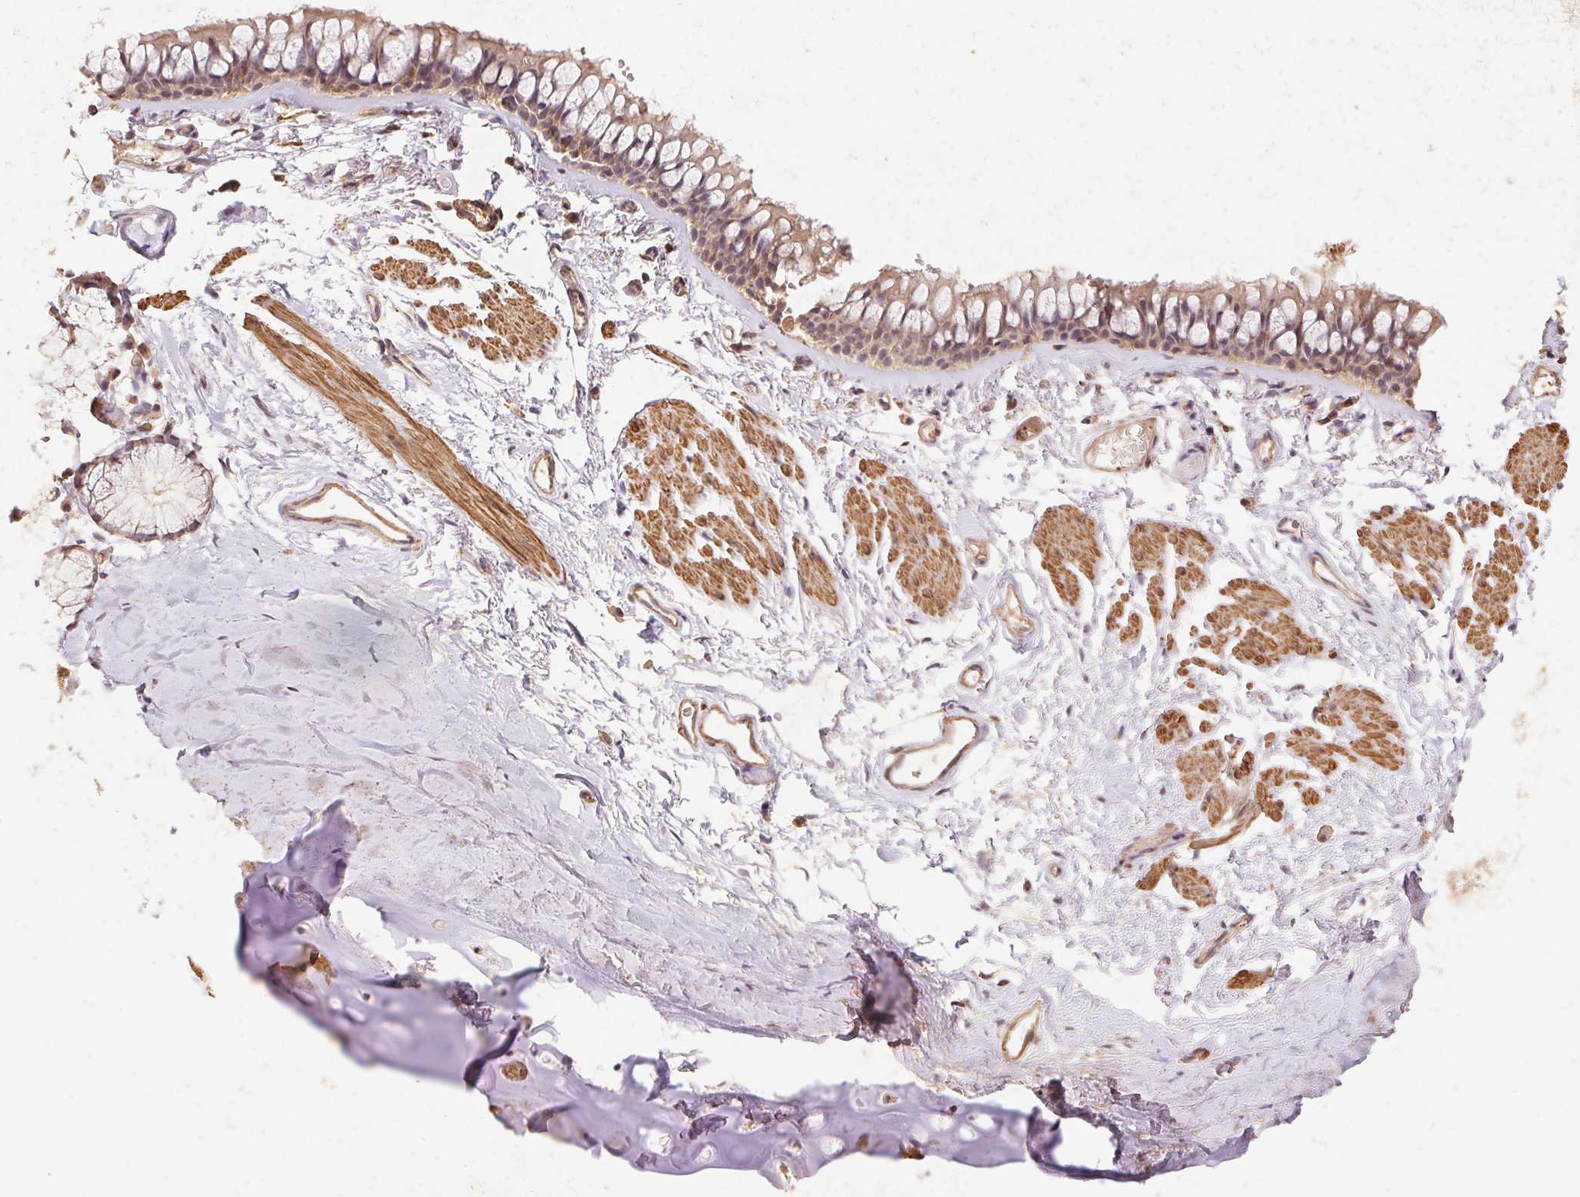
{"staining": {"intensity": "moderate", "quantity": ">75%", "location": "cytoplasmic/membranous"}, "tissue": "adipose tissue", "cell_type": "Adipocytes", "image_type": "normal", "snomed": [{"axis": "morphology", "description": "Normal tissue, NOS"}, {"axis": "topography", "description": "Cartilage tissue"}, {"axis": "topography", "description": "Bronchus"}], "caption": "Immunohistochemical staining of unremarkable human adipose tissue shows medium levels of moderate cytoplasmic/membranous staining in about >75% of adipocytes.", "gene": "ATG10", "patient": {"sex": "female", "age": 79}}